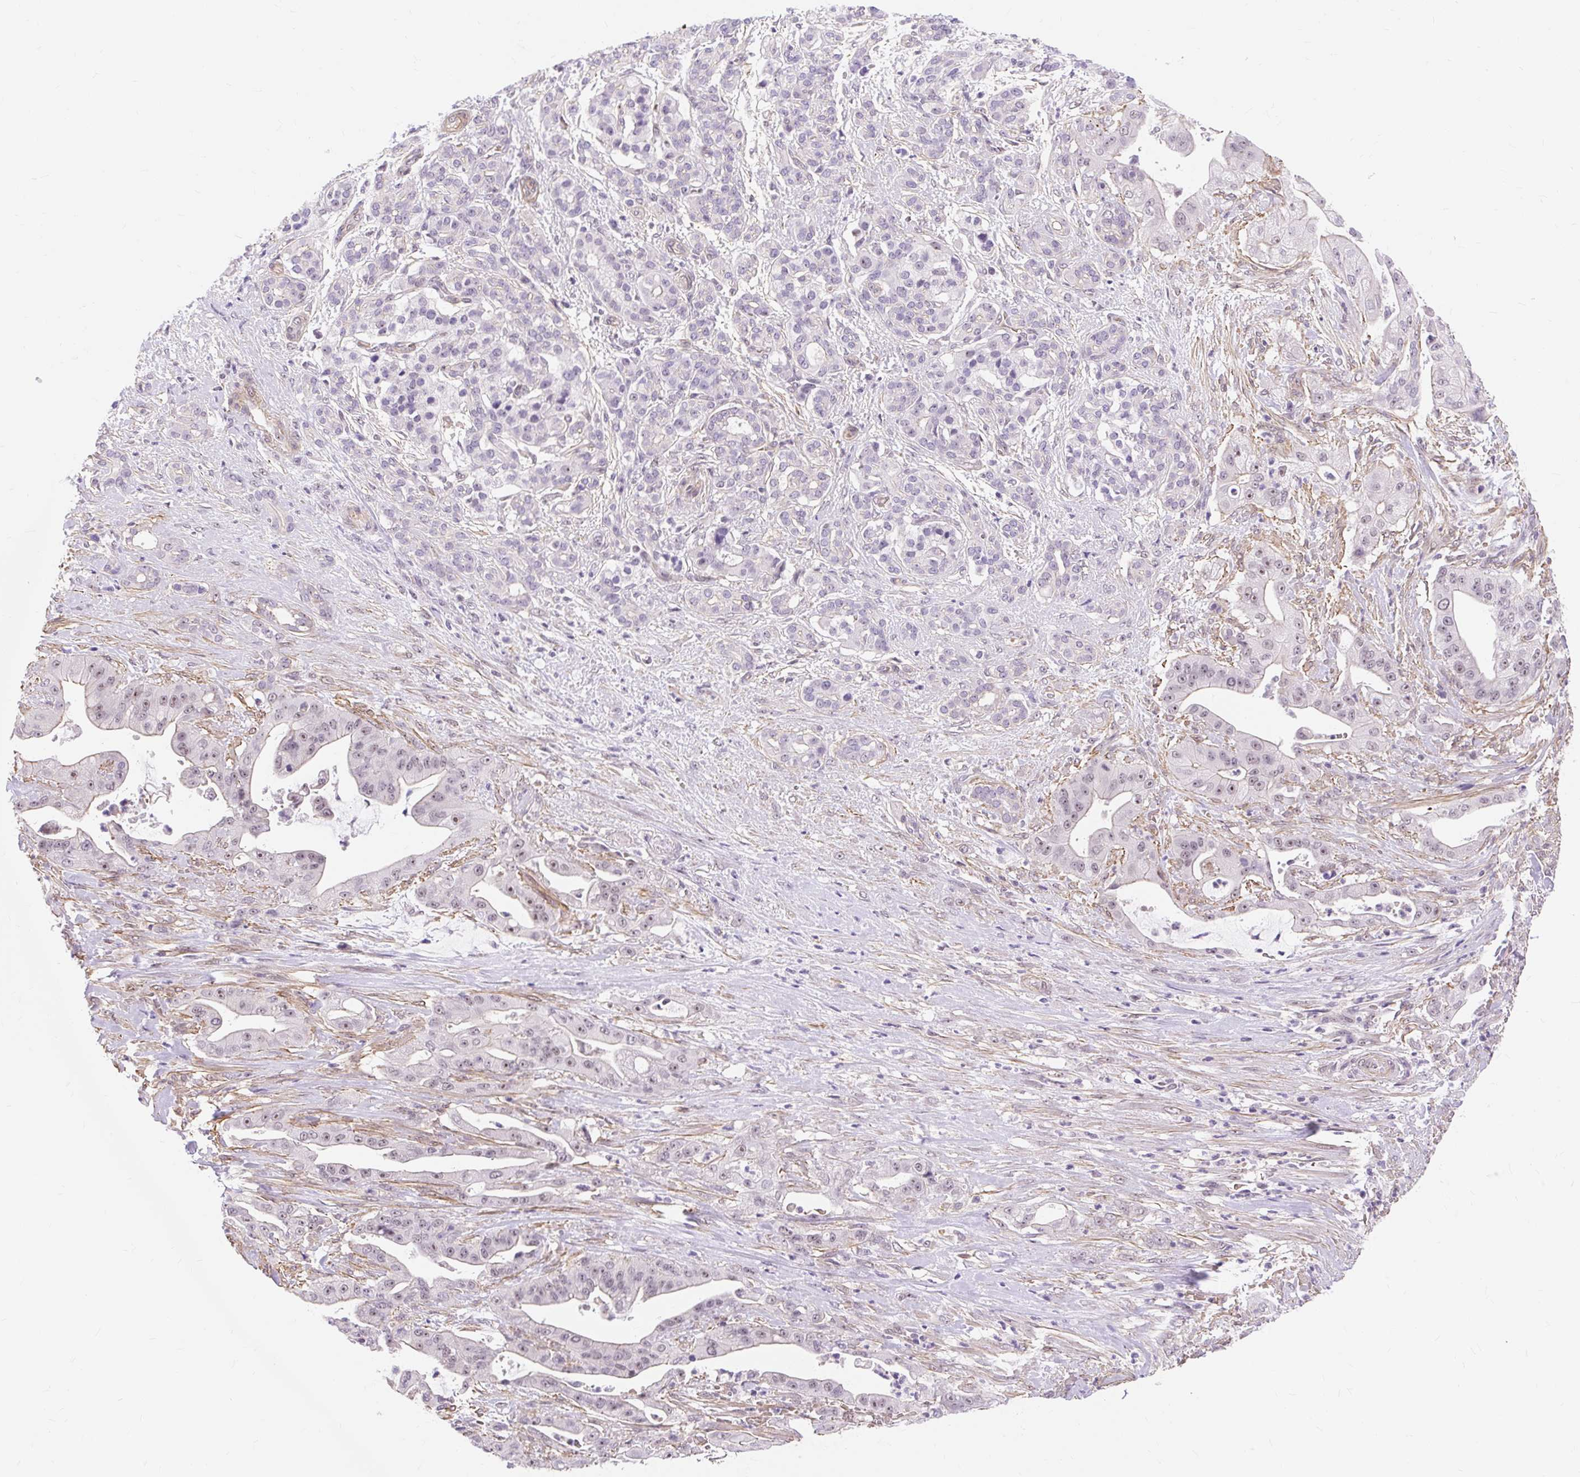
{"staining": {"intensity": "weak", "quantity": "<25%", "location": "nuclear"}, "tissue": "pancreatic cancer", "cell_type": "Tumor cells", "image_type": "cancer", "snomed": [{"axis": "morphology", "description": "Adenocarcinoma, NOS"}, {"axis": "topography", "description": "Pancreas"}], "caption": "Pancreatic cancer (adenocarcinoma) was stained to show a protein in brown. There is no significant expression in tumor cells.", "gene": "OBP2A", "patient": {"sex": "male", "age": 57}}